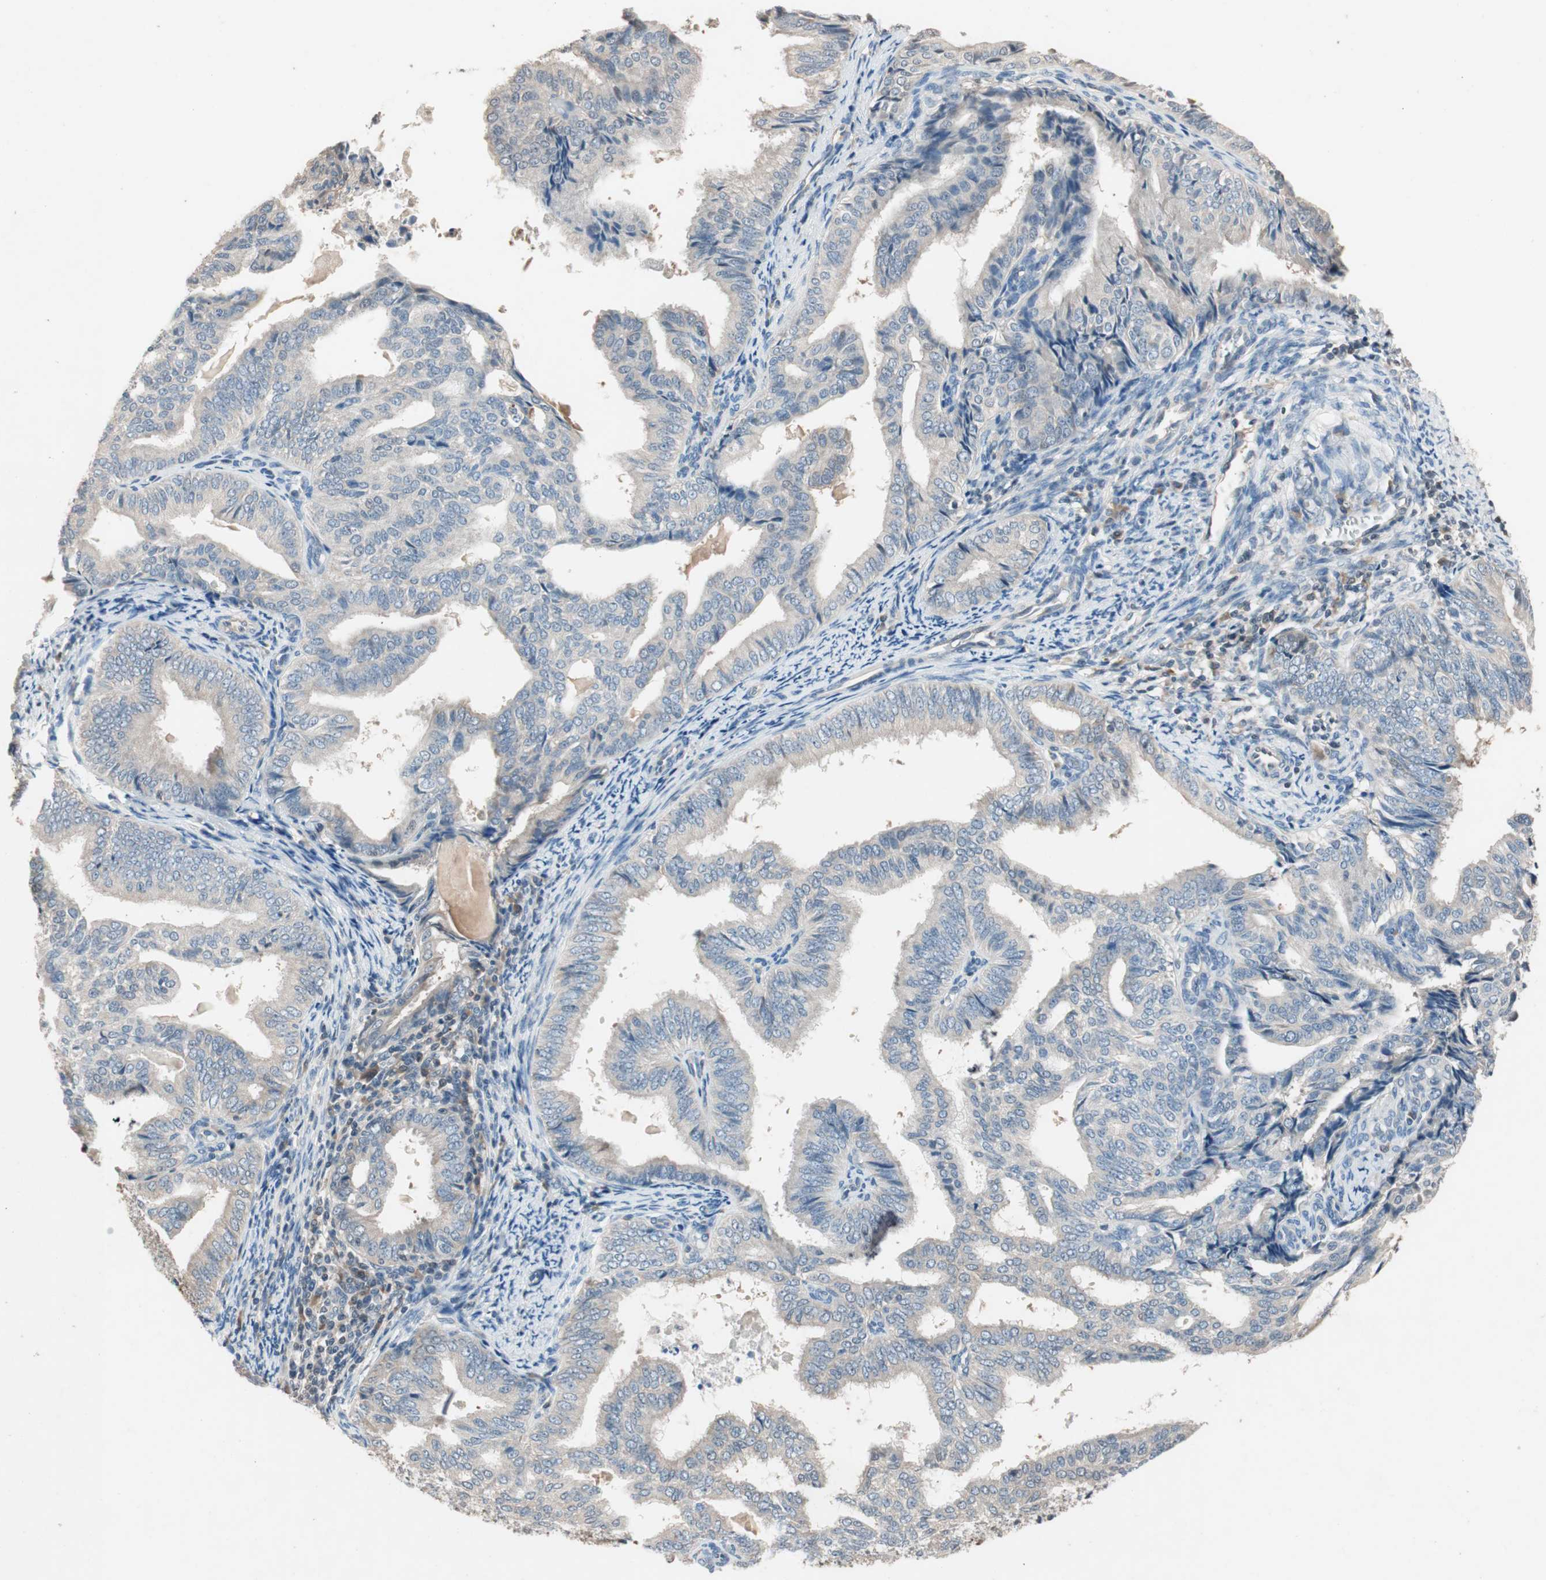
{"staining": {"intensity": "weak", "quantity": ">75%", "location": "cytoplasmic/membranous"}, "tissue": "endometrial cancer", "cell_type": "Tumor cells", "image_type": "cancer", "snomed": [{"axis": "morphology", "description": "Adenocarcinoma, NOS"}, {"axis": "topography", "description": "Endometrium"}], "caption": "There is low levels of weak cytoplasmic/membranous staining in tumor cells of endometrial cancer (adenocarcinoma), as demonstrated by immunohistochemical staining (brown color).", "gene": "SERPINB5", "patient": {"sex": "female", "age": 58}}